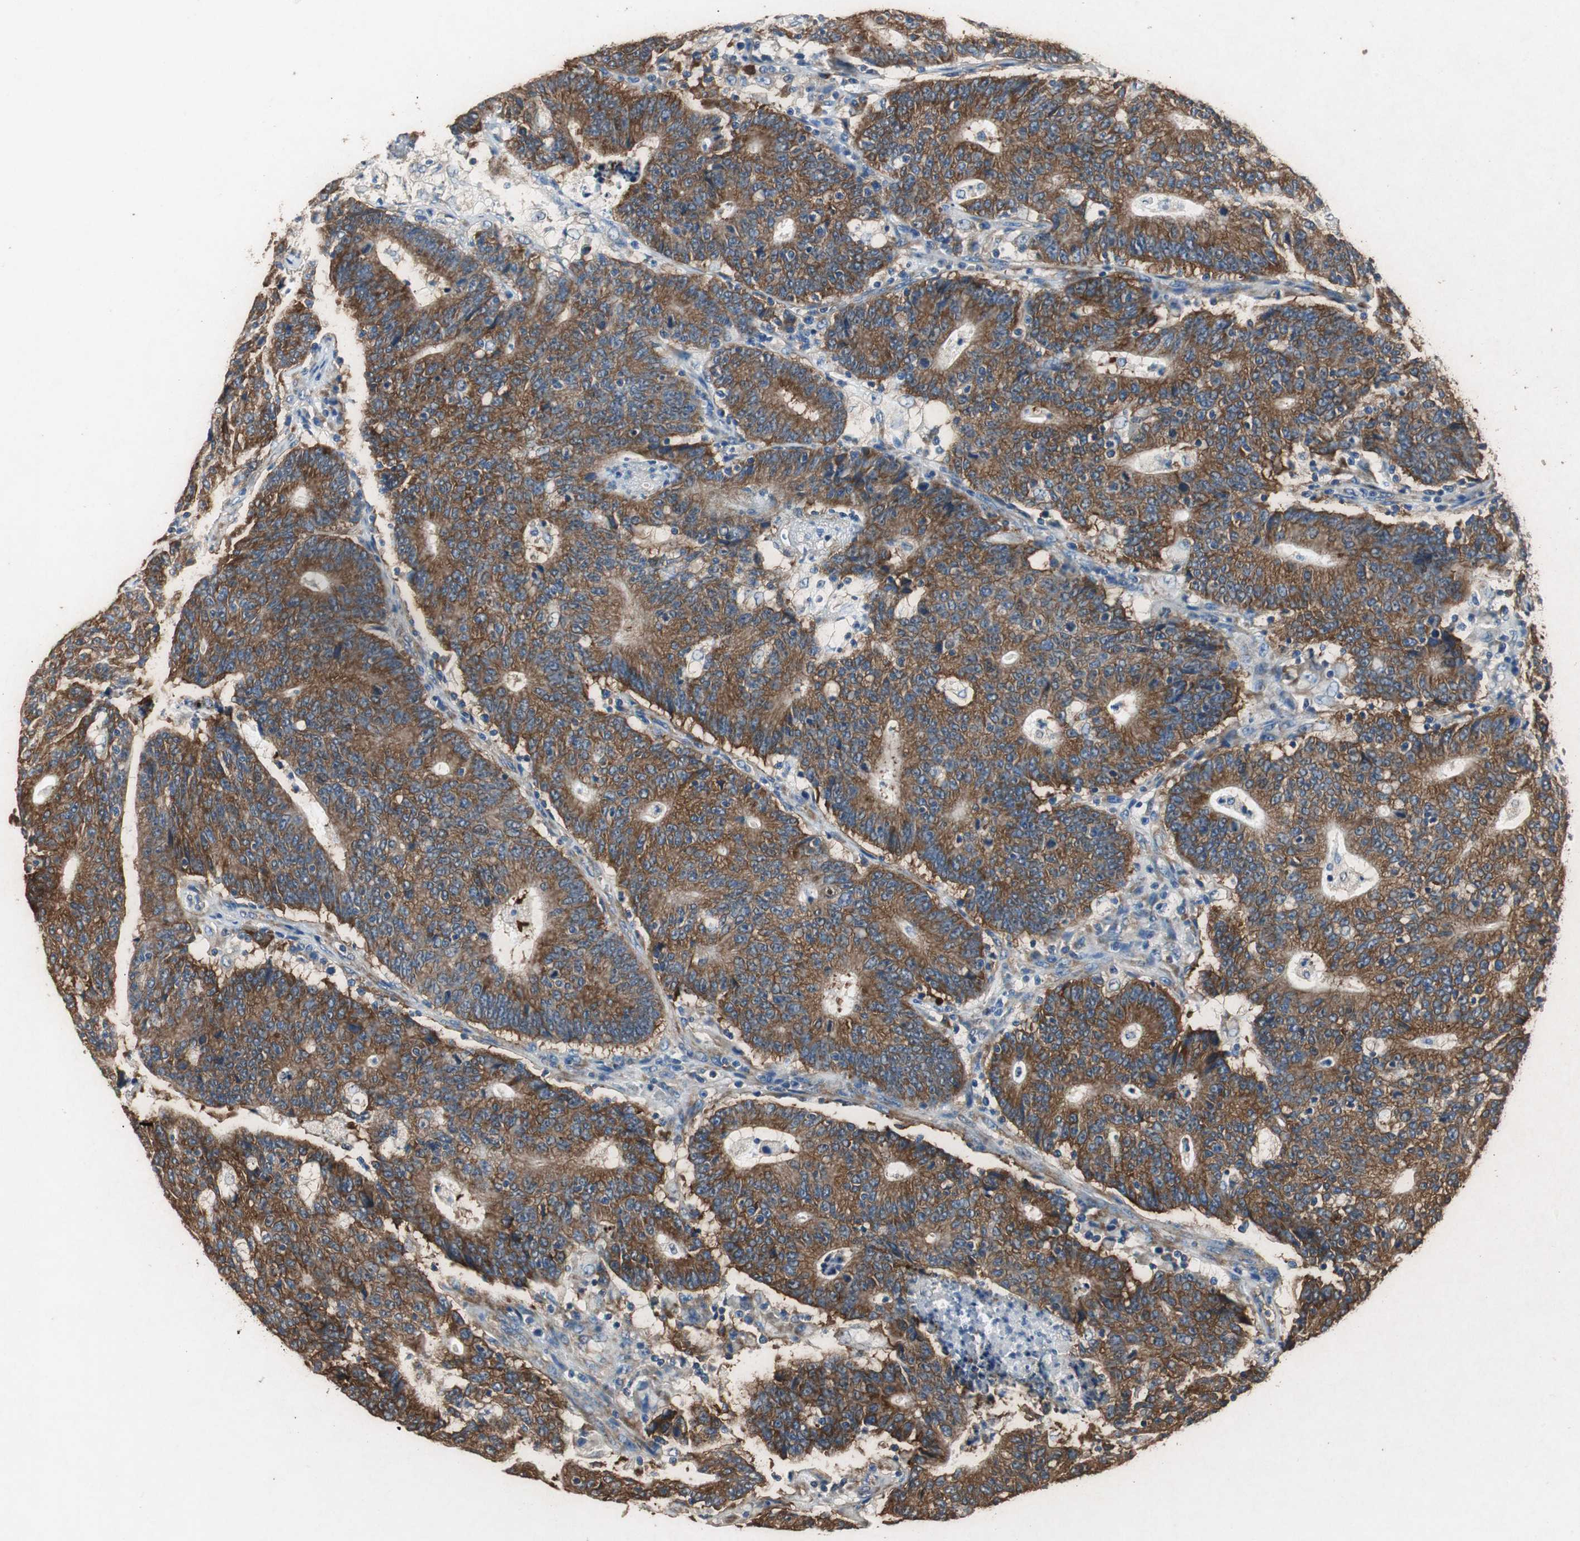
{"staining": {"intensity": "strong", "quantity": ">75%", "location": "cytoplasmic/membranous"}, "tissue": "colorectal cancer", "cell_type": "Tumor cells", "image_type": "cancer", "snomed": [{"axis": "morphology", "description": "Normal tissue, NOS"}, {"axis": "morphology", "description": "Adenocarcinoma, NOS"}, {"axis": "topography", "description": "Colon"}], "caption": "Tumor cells demonstrate strong cytoplasmic/membranous positivity in about >75% of cells in colorectal adenocarcinoma.", "gene": "RPL35", "patient": {"sex": "female", "age": 75}}